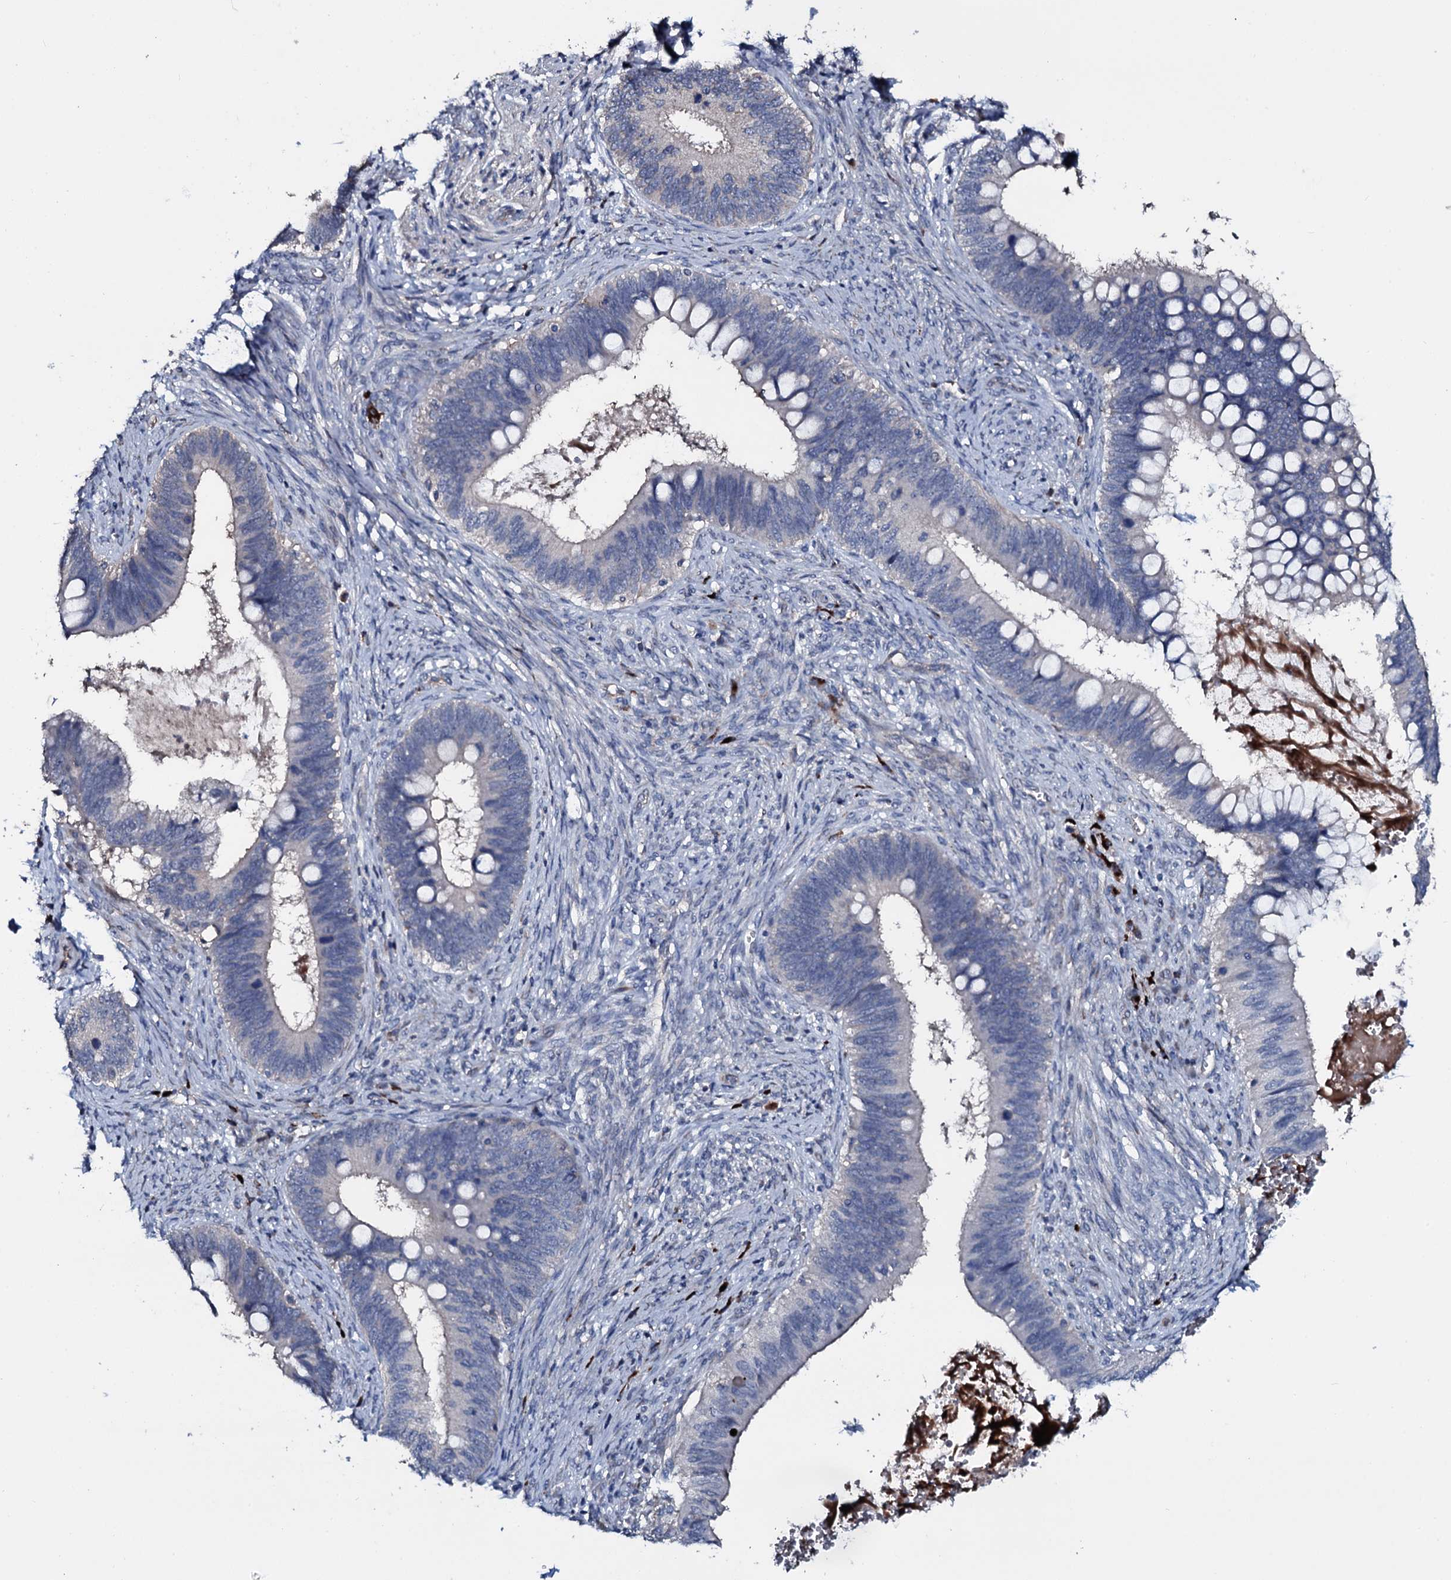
{"staining": {"intensity": "negative", "quantity": "none", "location": "none"}, "tissue": "cervical cancer", "cell_type": "Tumor cells", "image_type": "cancer", "snomed": [{"axis": "morphology", "description": "Adenocarcinoma, NOS"}, {"axis": "topography", "description": "Cervix"}], "caption": "DAB (3,3'-diaminobenzidine) immunohistochemical staining of cervical cancer shows no significant staining in tumor cells.", "gene": "IL12B", "patient": {"sex": "female", "age": 42}}